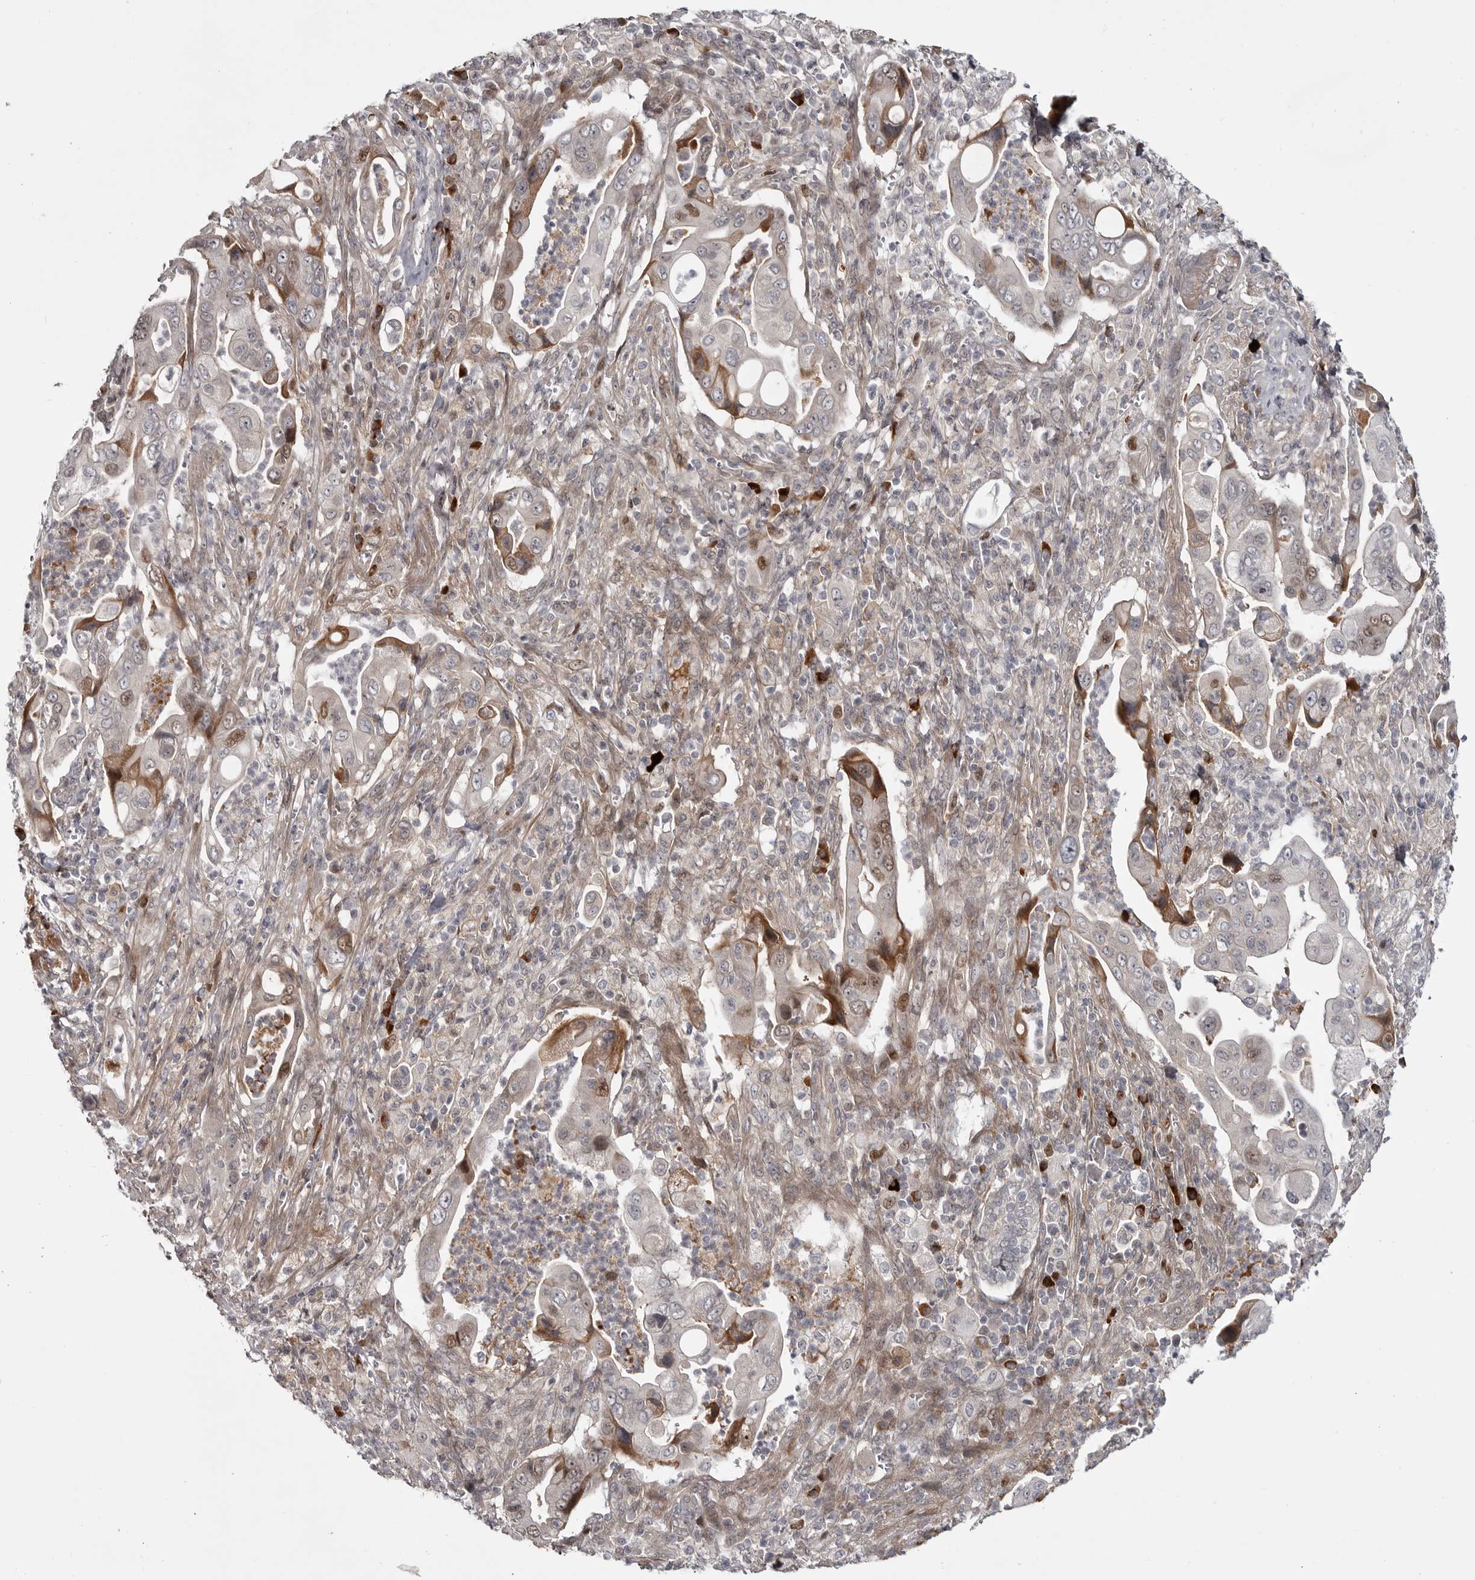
{"staining": {"intensity": "moderate", "quantity": "<25%", "location": "cytoplasmic/membranous"}, "tissue": "pancreatic cancer", "cell_type": "Tumor cells", "image_type": "cancer", "snomed": [{"axis": "morphology", "description": "Adenocarcinoma, NOS"}, {"axis": "topography", "description": "Pancreas"}], "caption": "Protein staining of adenocarcinoma (pancreatic) tissue reveals moderate cytoplasmic/membranous positivity in approximately <25% of tumor cells. (DAB IHC with brightfield microscopy, high magnification).", "gene": "ZNF277", "patient": {"sex": "male", "age": 78}}